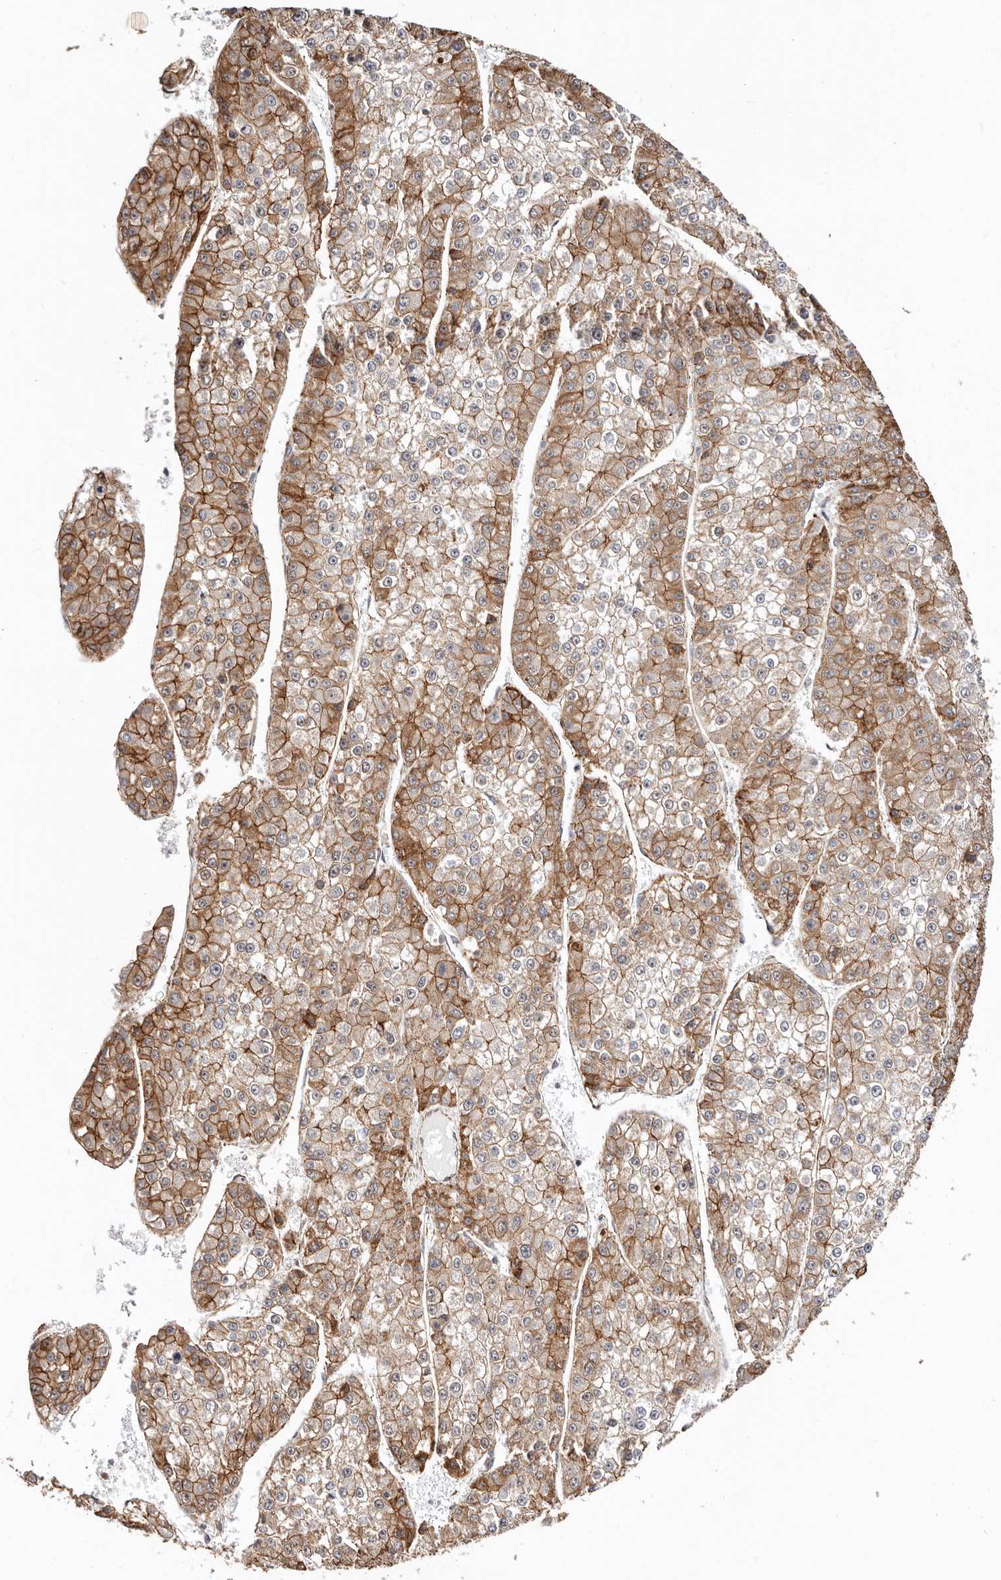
{"staining": {"intensity": "moderate", "quantity": ">75%", "location": "cytoplasmic/membranous"}, "tissue": "liver cancer", "cell_type": "Tumor cells", "image_type": "cancer", "snomed": [{"axis": "morphology", "description": "Carcinoma, Hepatocellular, NOS"}, {"axis": "topography", "description": "Liver"}], "caption": "Hepatocellular carcinoma (liver) was stained to show a protein in brown. There is medium levels of moderate cytoplasmic/membranous expression in about >75% of tumor cells.", "gene": "CTNNB1", "patient": {"sex": "female", "age": 73}}